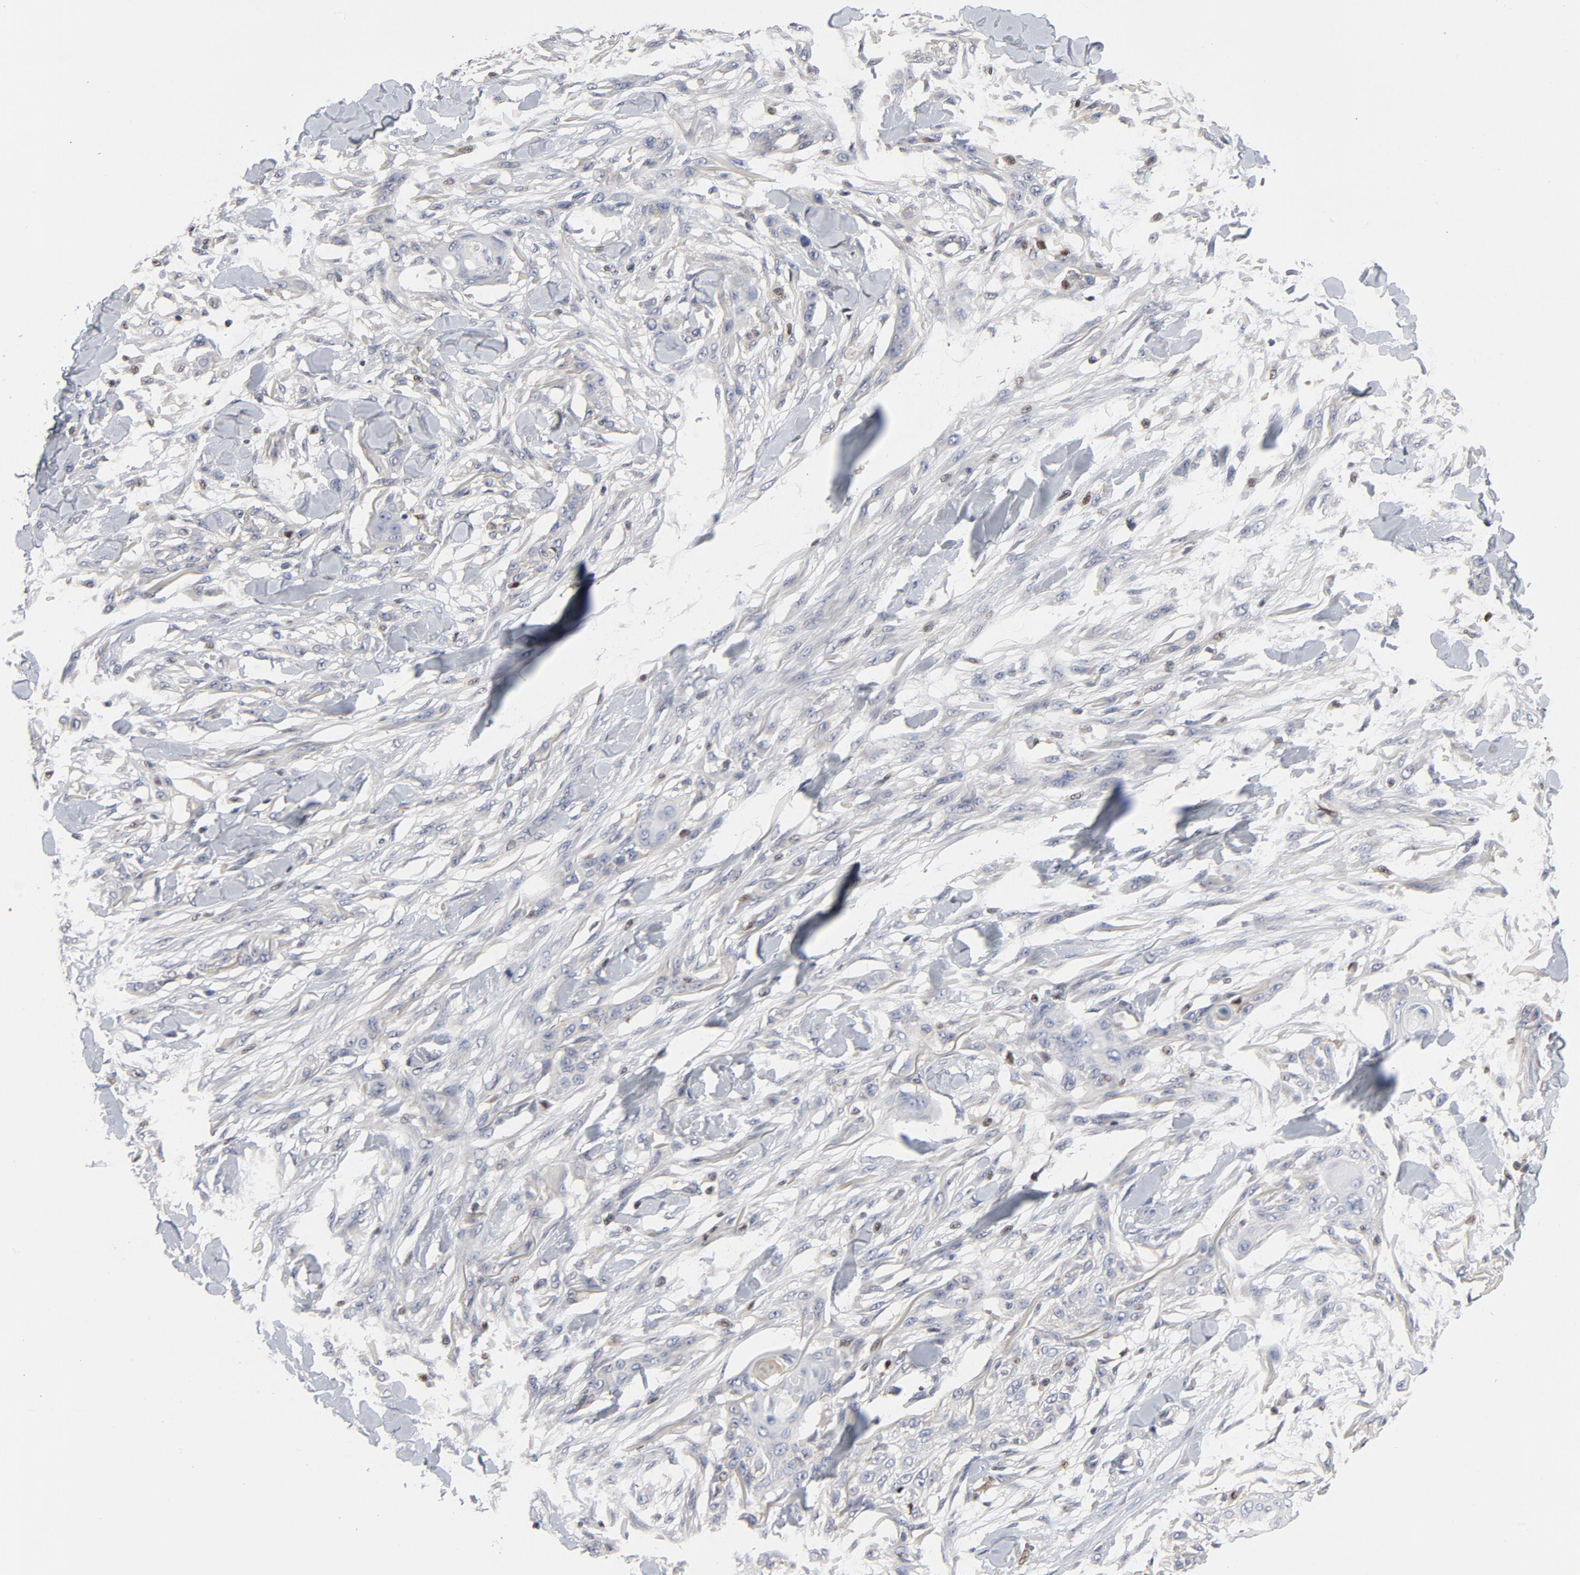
{"staining": {"intensity": "negative", "quantity": "none", "location": "none"}, "tissue": "skin cancer", "cell_type": "Tumor cells", "image_type": "cancer", "snomed": [{"axis": "morphology", "description": "Normal tissue, NOS"}, {"axis": "morphology", "description": "Squamous cell carcinoma, NOS"}, {"axis": "topography", "description": "Skin"}], "caption": "A high-resolution image shows immunohistochemistry (IHC) staining of skin cancer (squamous cell carcinoma), which reveals no significant expression in tumor cells. (Brightfield microscopy of DAB (3,3'-diaminobenzidine) immunohistochemistry (IHC) at high magnification).", "gene": "NFKB1", "patient": {"sex": "female", "age": 59}}